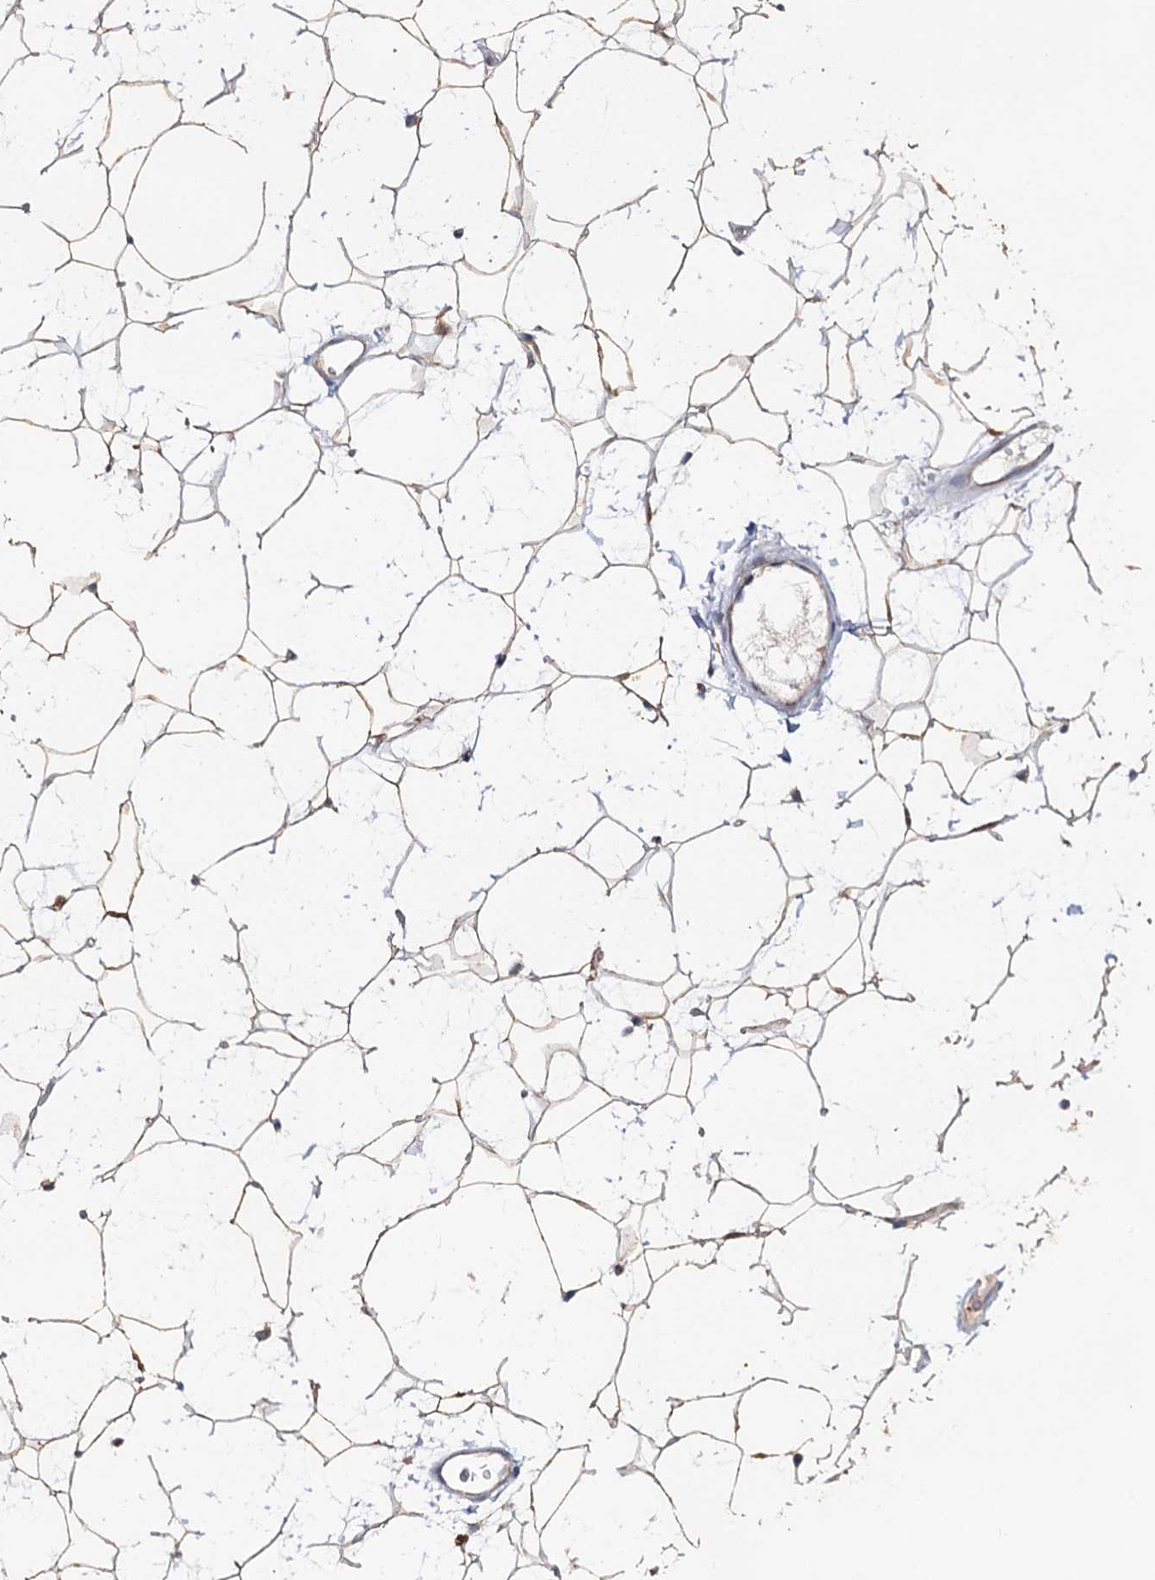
{"staining": {"intensity": "moderate", "quantity": "25%-75%", "location": "cytoplasmic/membranous"}, "tissue": "adipose tissue", "cell_type": "Adipocytes", "image_type": "normal", "snomed": [{"axis": "morphology", "description": "Normal tissue, NOS"}, {"axis": "topography", "description": "Breast"}], "caption": "Adipocytes demonstrate medium levels of moderate cytoplasmic/membranous expression in about 25%-75% of cells in normal adipose tissue. The staining is performed using DAB (3,3'-diaminobenzidine) brown chromogen to label protein expression. The nuclei are counter-stained blue using hematoxylin.", "gene": "RUFY4", "patient": {"sex": "female", "age": 26}}